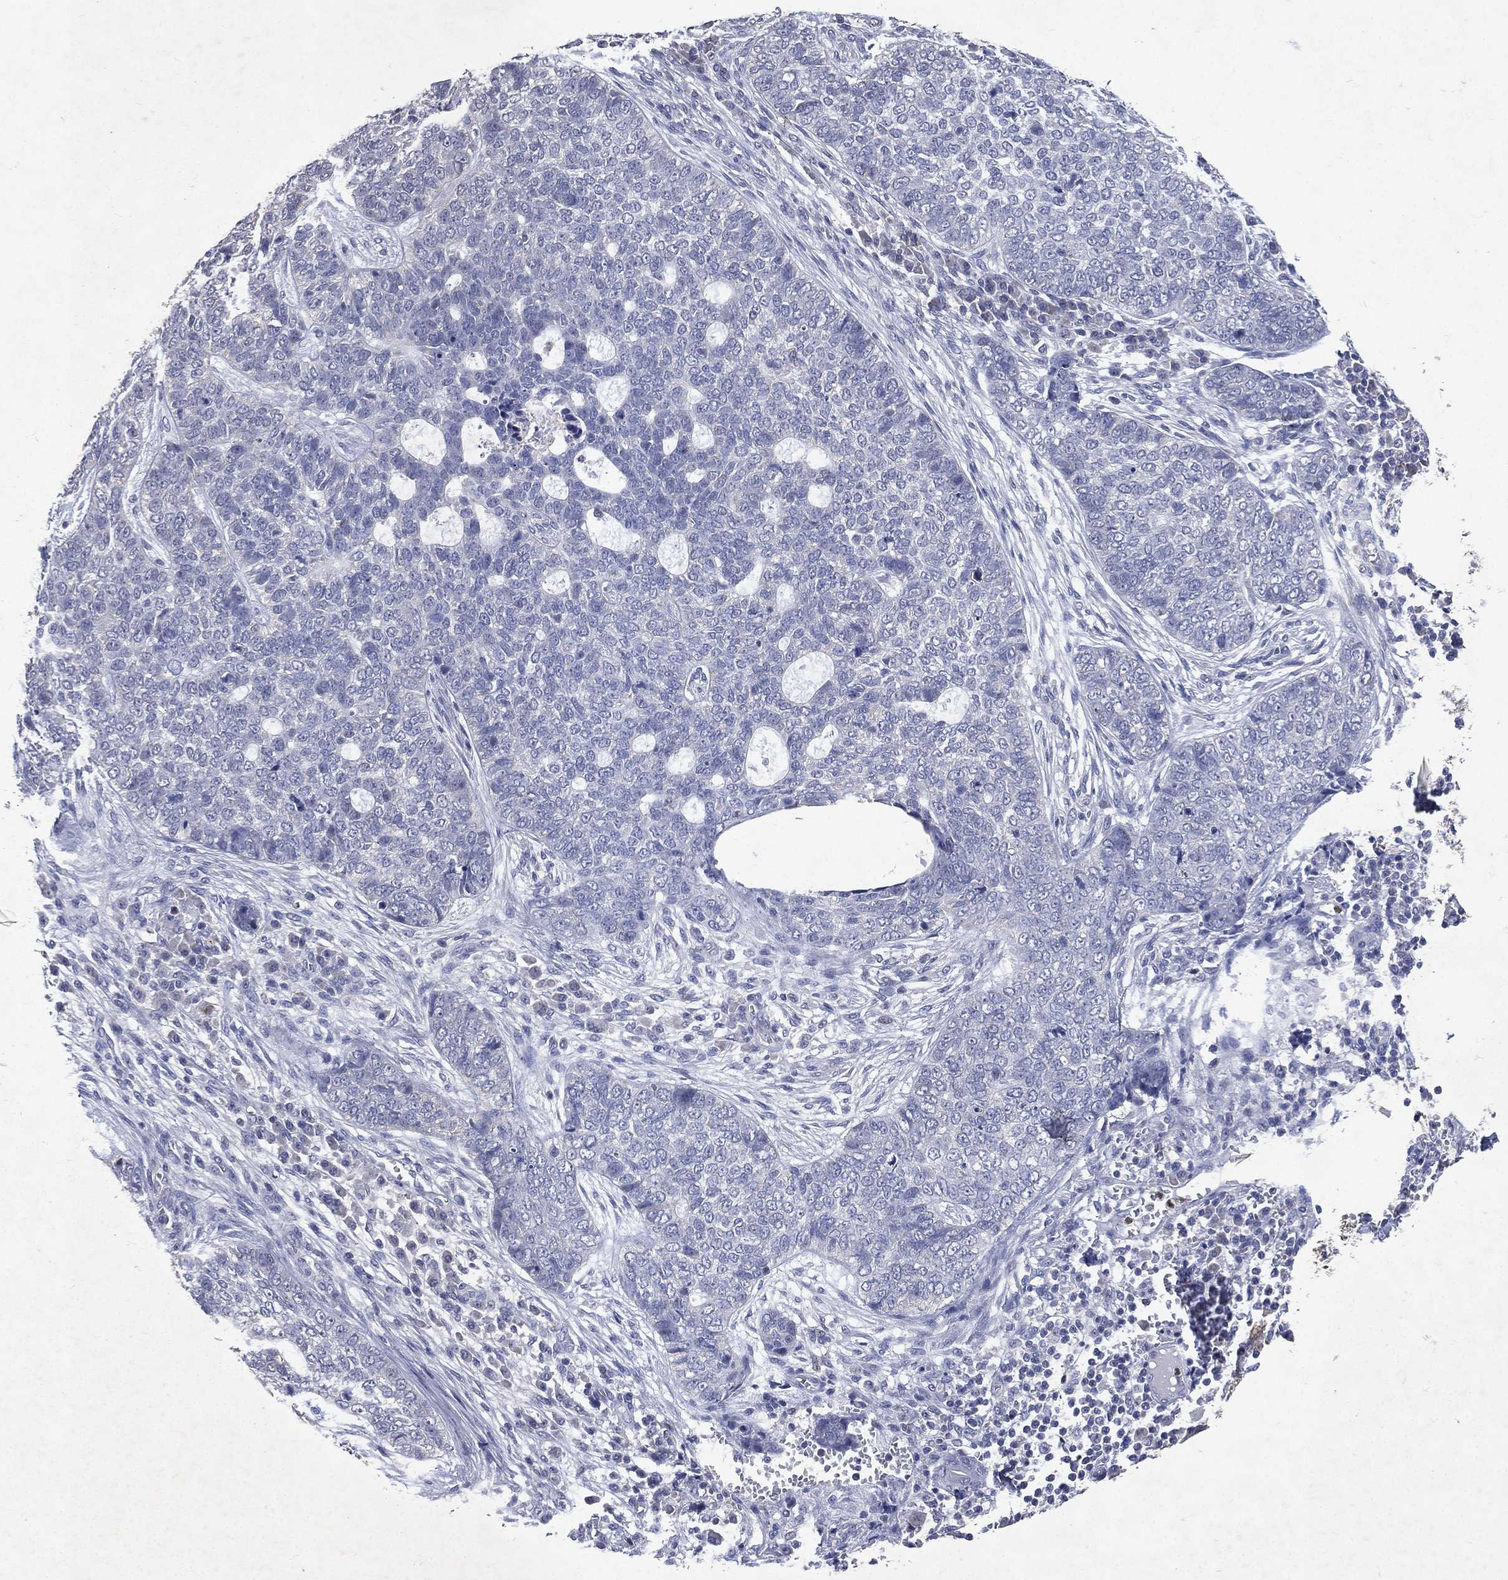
{"staining": {"intensity": "negative", "quantity": "none", "location": "none"}, "tissue": "skin cancer", "cell_type": "Tumor cells", "image_type": "cancer", "snomed": [{"axis": "morphology", "description": "Basal cell carcinoma"}, {"axis": "topography", "description": "Skin"}], "caption": "Immunohistochemistry (IHC) image of neoplastic tissue: human skin cancer stained with DAB exhibits no significant protein positivity in tumor cells.", "gene": "SLC34A2", "patient": {"sex": "female", "age": 69}}